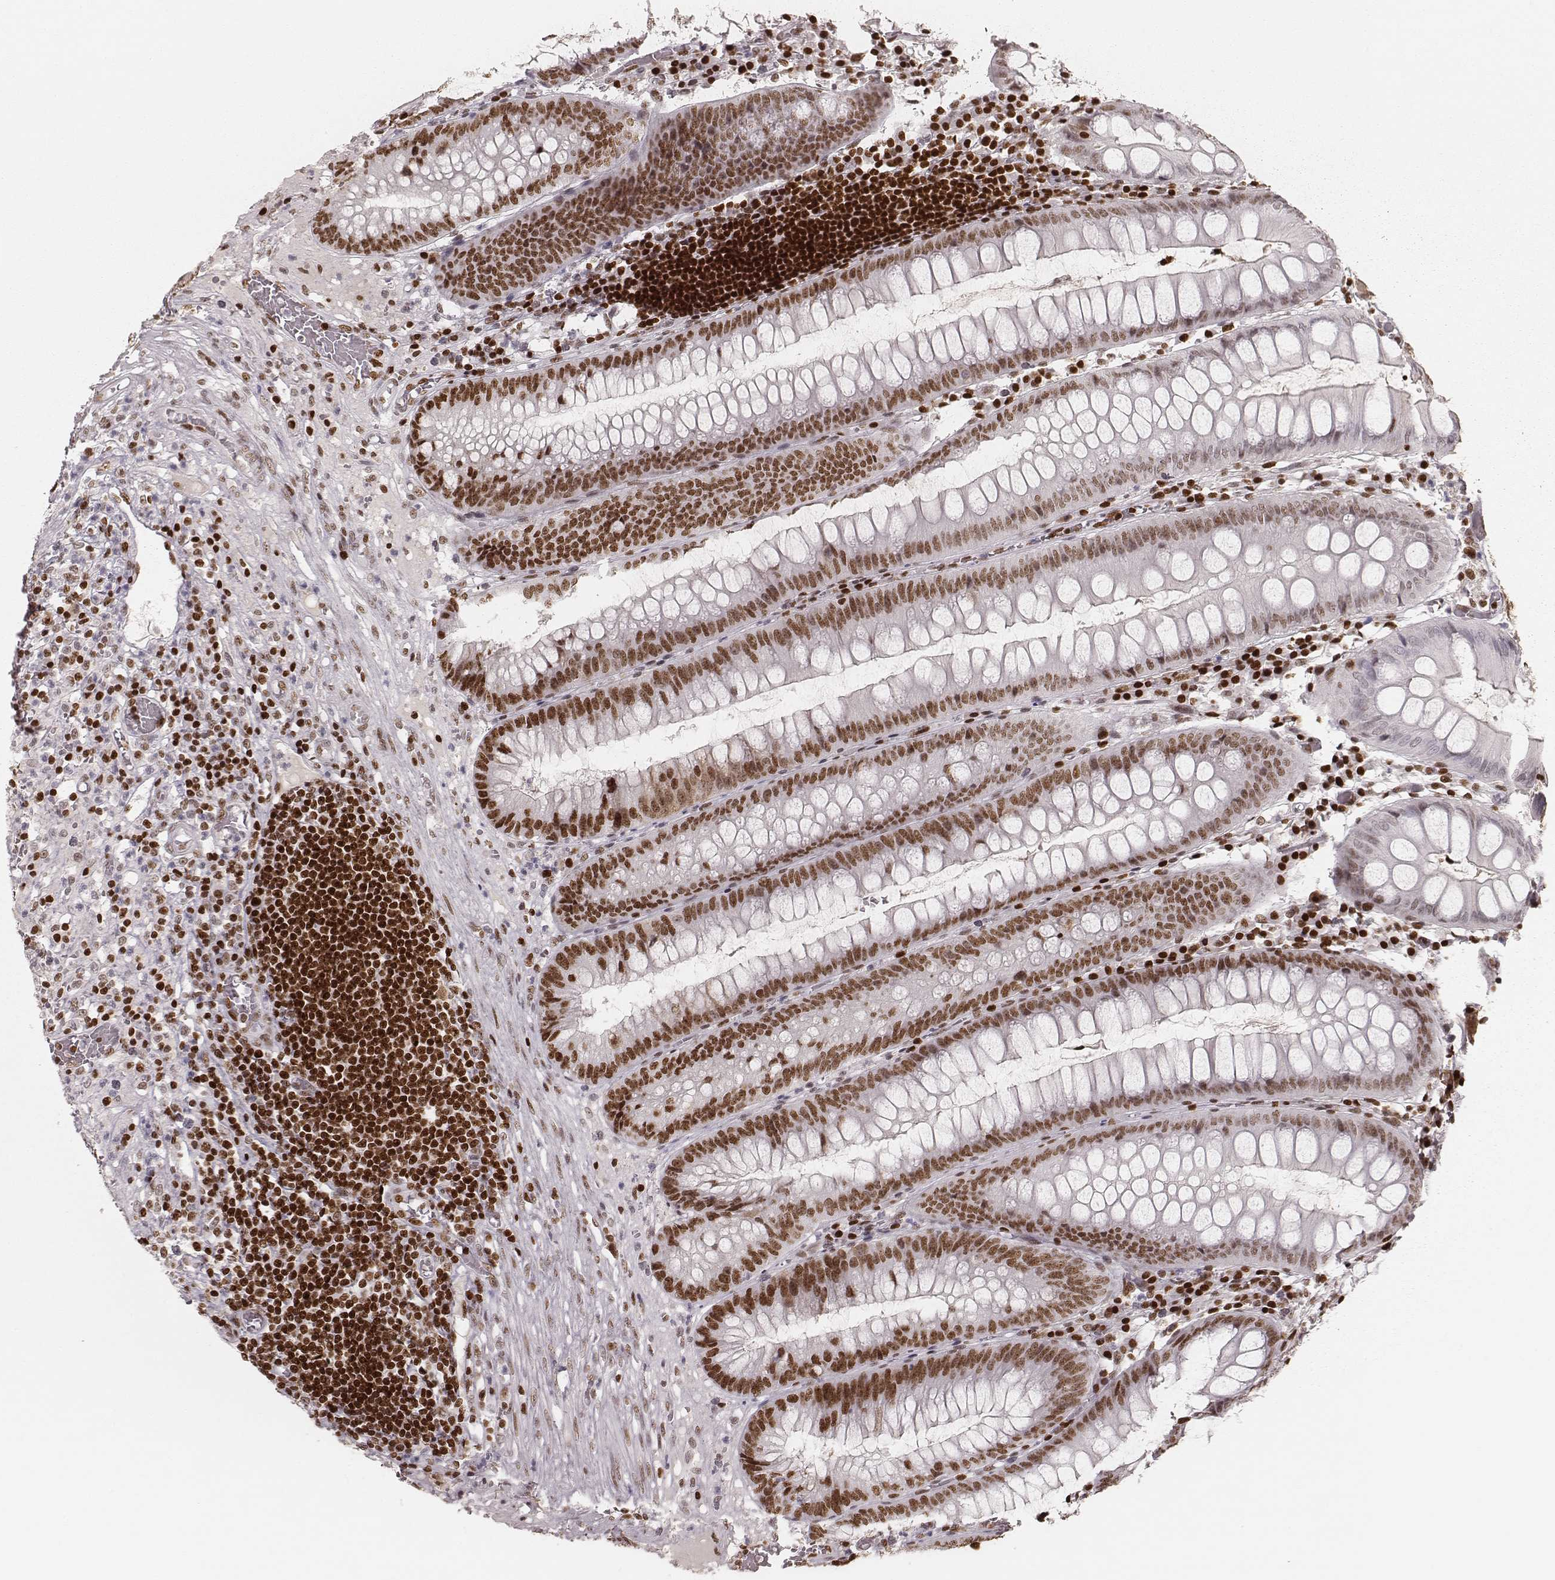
{"staining": {"intensity": "moderate", "quantity": ">75%", "location": "nuclear"}, "tissue": "appendix", "cell_type": "Glandular cells", "image_type": "normal", "snomed": [{"axis": "morphology", "description": "Normal tissue, NOS"}, {"axis": "morphology", "description": "Inflammation, NOS"}, {"axis": "topography", "description": "Appendix"}], "caption": "Glandular cells reveal moderate nuclear positivity in approximately >75% of cells in normal appendix. (IHC, brightfield microscopy, high magnification).", "gene": "PARP1", "patient": {"sex": "male", "age": 16}}